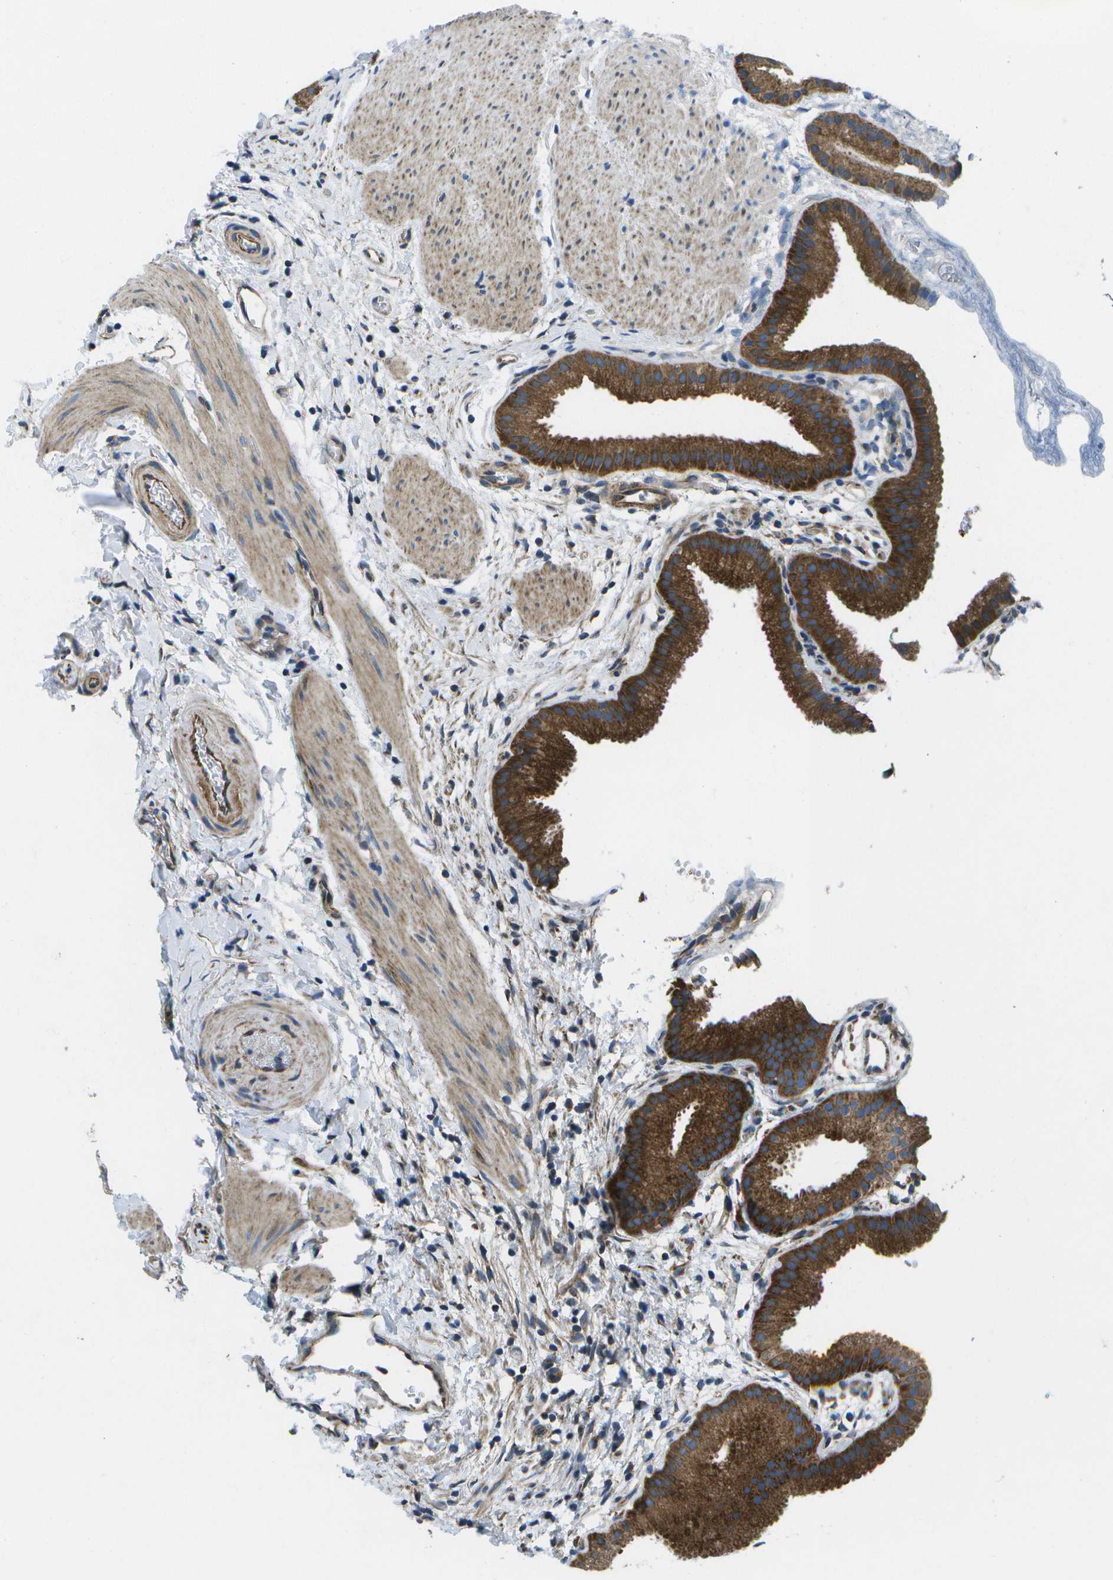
{"staining": {"intensity": "strong", "quantity": ">75%", "location": "cytoplasmic/membranous"}, "tissue": "gallbladder", "cell_type": "Glandular cells", "image_type": "normal", "snomed": [{"axis": "morphology", "description": "Normal tissue, NOS"}, {"axis": "topography", "description": "Gallbladder"}], "caption": "An IHC photomicrograph of normal tissue is shown. Protein staining in brown labels strong cytoplasmic/membranous positivity in gallbladder within glandular cells. The staining is performed using DAB (3,3'-diaminobenzidine) brown chromogen to label protein expression. The nuclei are counter-stained blue using hematoxylin.", "gene": "MVK", "patient": {"sex": "female", "age": 64}}